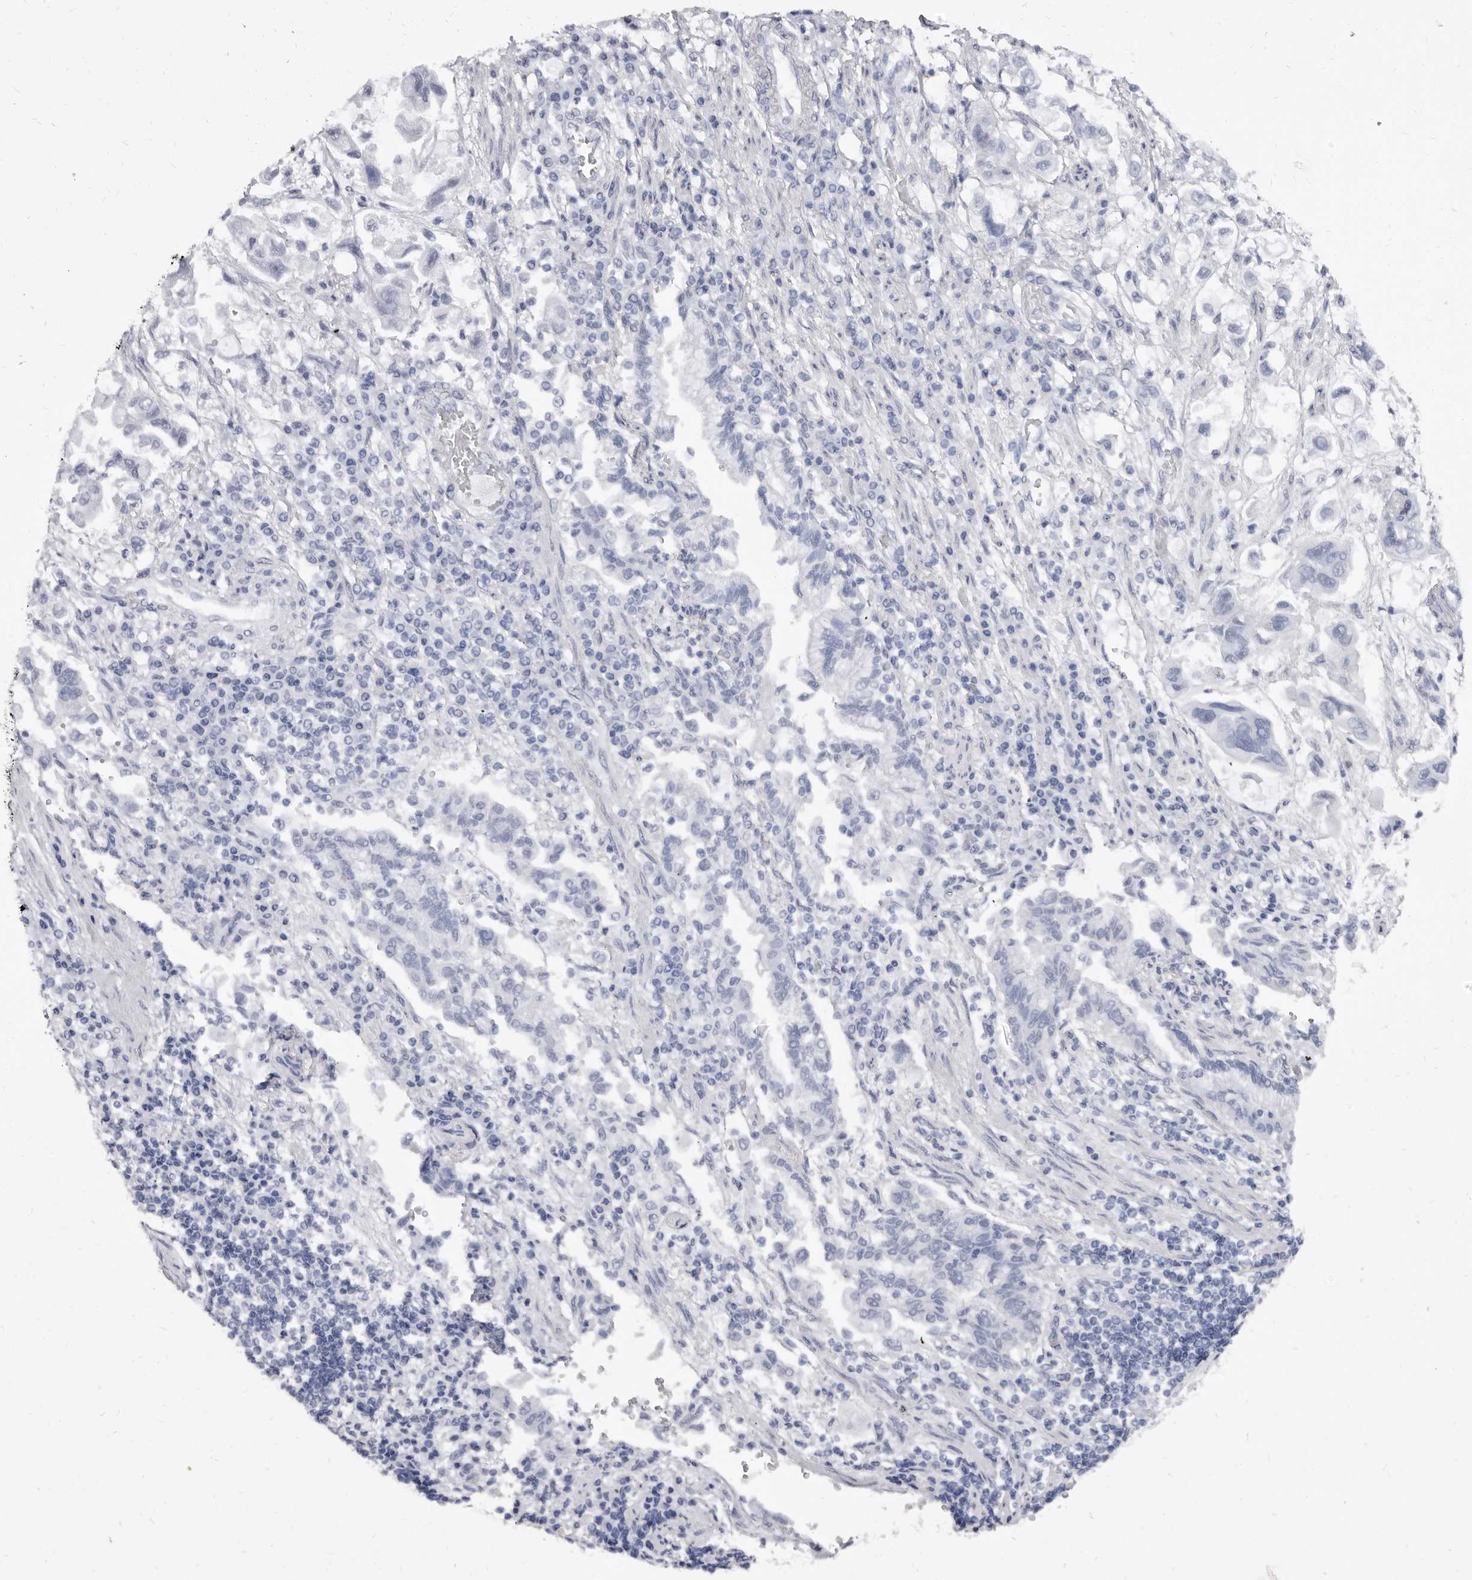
{"staining": {"intensity": "negative", "quantity": "none", "location": "none"}, "tissue": "stomach cancer", "cell_type": "Tumor cells", "image_type": "cancer", "snomed": [{"axis": "morphology", "description": "Adenocarcinoma, NOS"}, {"axis": "topography", "description": "Stomach"}], "caption": "Immunohistochemistry (IHC) image of neoplastic tissue: human stomach adenocarcinoma stained with DAB shows no significant protein positivity in tumor cells.", "gene": "KHDRBS2", "patient": {"sex": "male", "age": 62}}